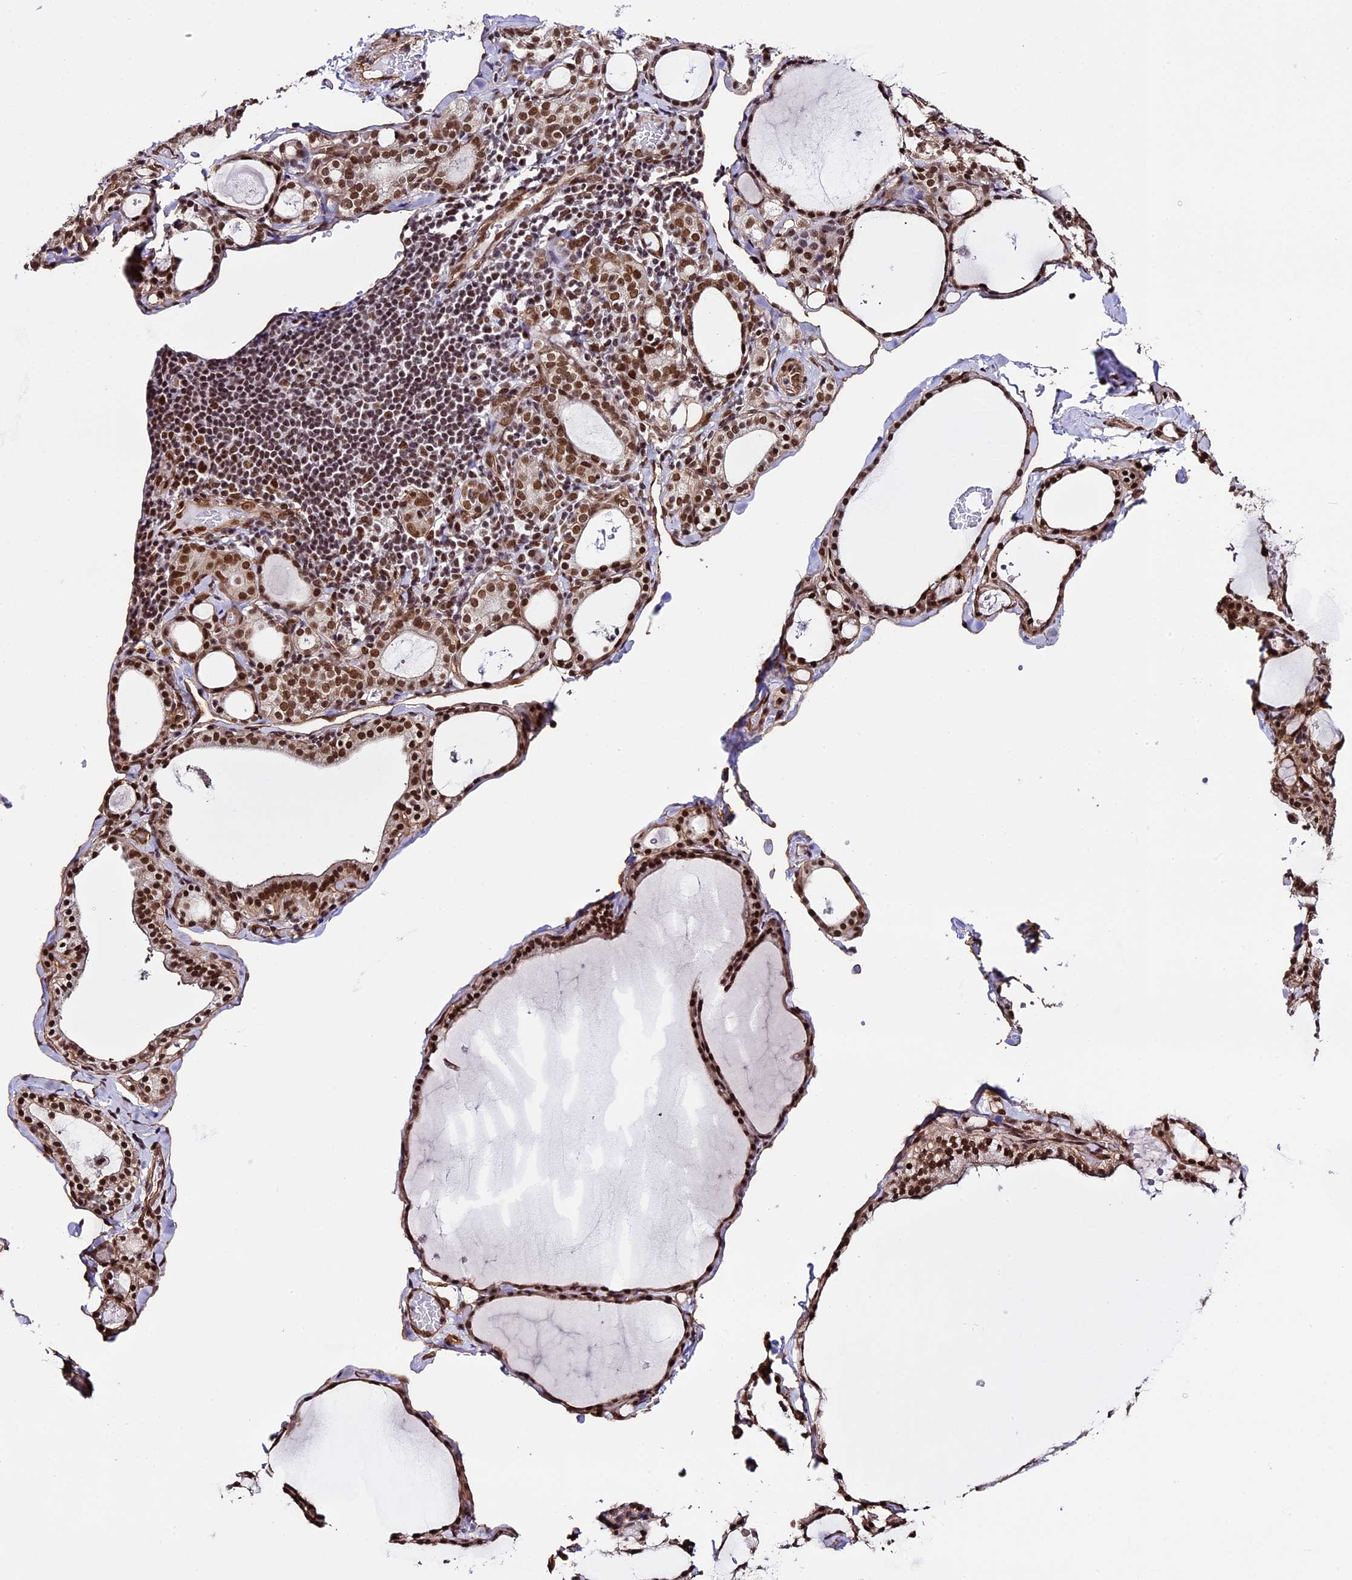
{"staining": {"intensity": "strong", "quantity": ">75%", "location": "nuclear"}, "tissue": "thyroid gland", "cell_type": "Glandular cells", "image_type": "normal", "snomed": [{"axis": "morphology", "description": "Normal tissue, NOS"}, {"axis": "topography", "description": "Thyroid gland"}], "caption": "High-power microscopy captured an immunohistochemistry (IHC) photomicrograph of unremarkable thyroid gland, revealing strong nuclear expression in approximately >75% of glandular cells.", "gene": "MPHOSPH8", "patient": {"sex": "male", "age": 56}}